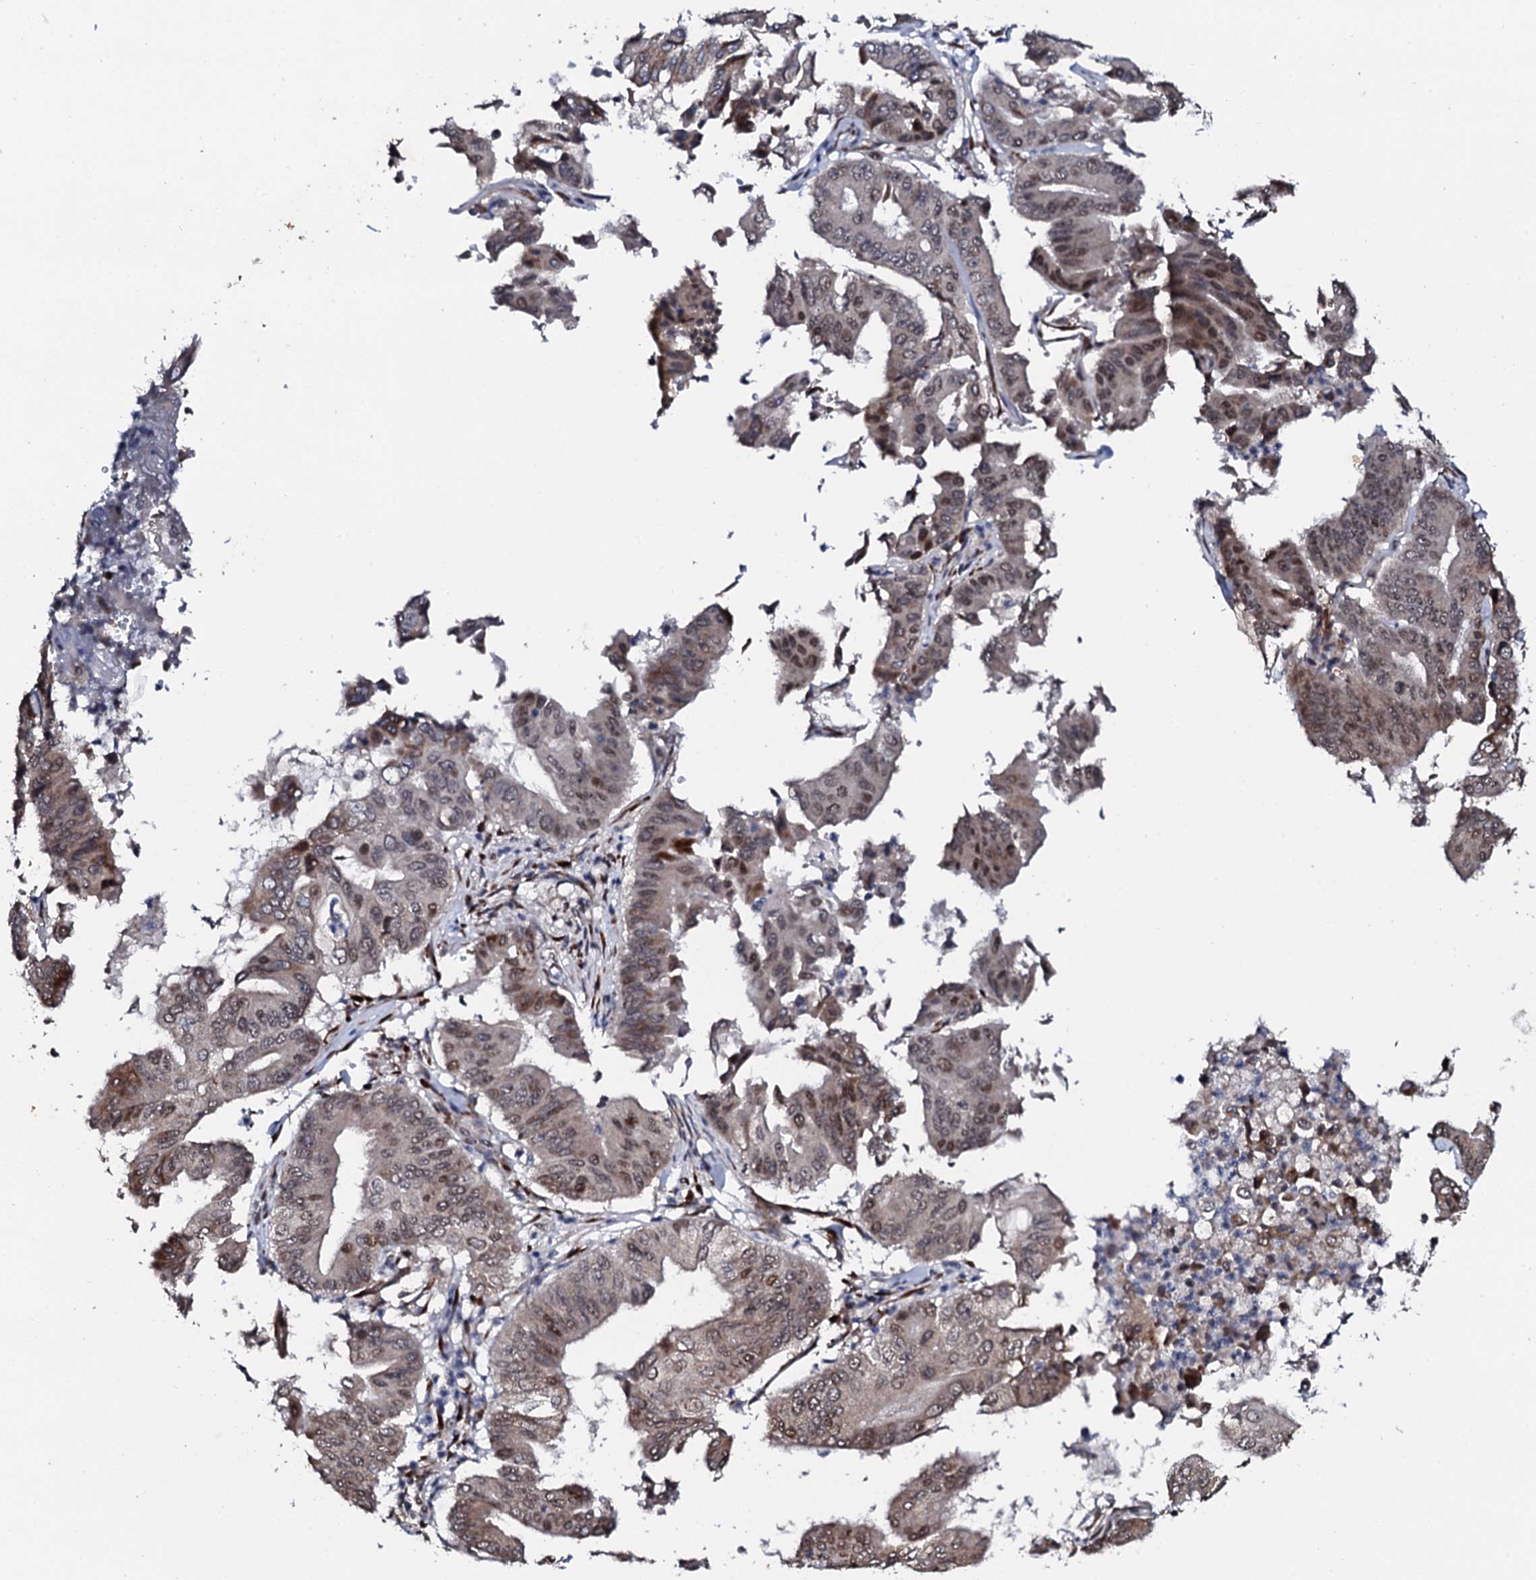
{"staining": {"intensity": "moderate", "quantity": "<25%", "location": "nuclear"}, "tissue": "pancreatic cancer", "cell_type": "Tumor cells", "image_type": "cancer", "snomed": [{"axis": "morphology", "description": "Adenocarcinoma, NOS"}, {"axis": "topography", "description": "Pancreas"}], "caption": "This micrograph reveals pancreatic cancer (adenocarcinoma) stained with IHC to label a protein in brown. The nuclear of tumor cells show moderate positivity for the protein. Nuclei are counter-stained blue.", "gene": "FAM111A", "patient": {"sex": "female", "age": 77}}